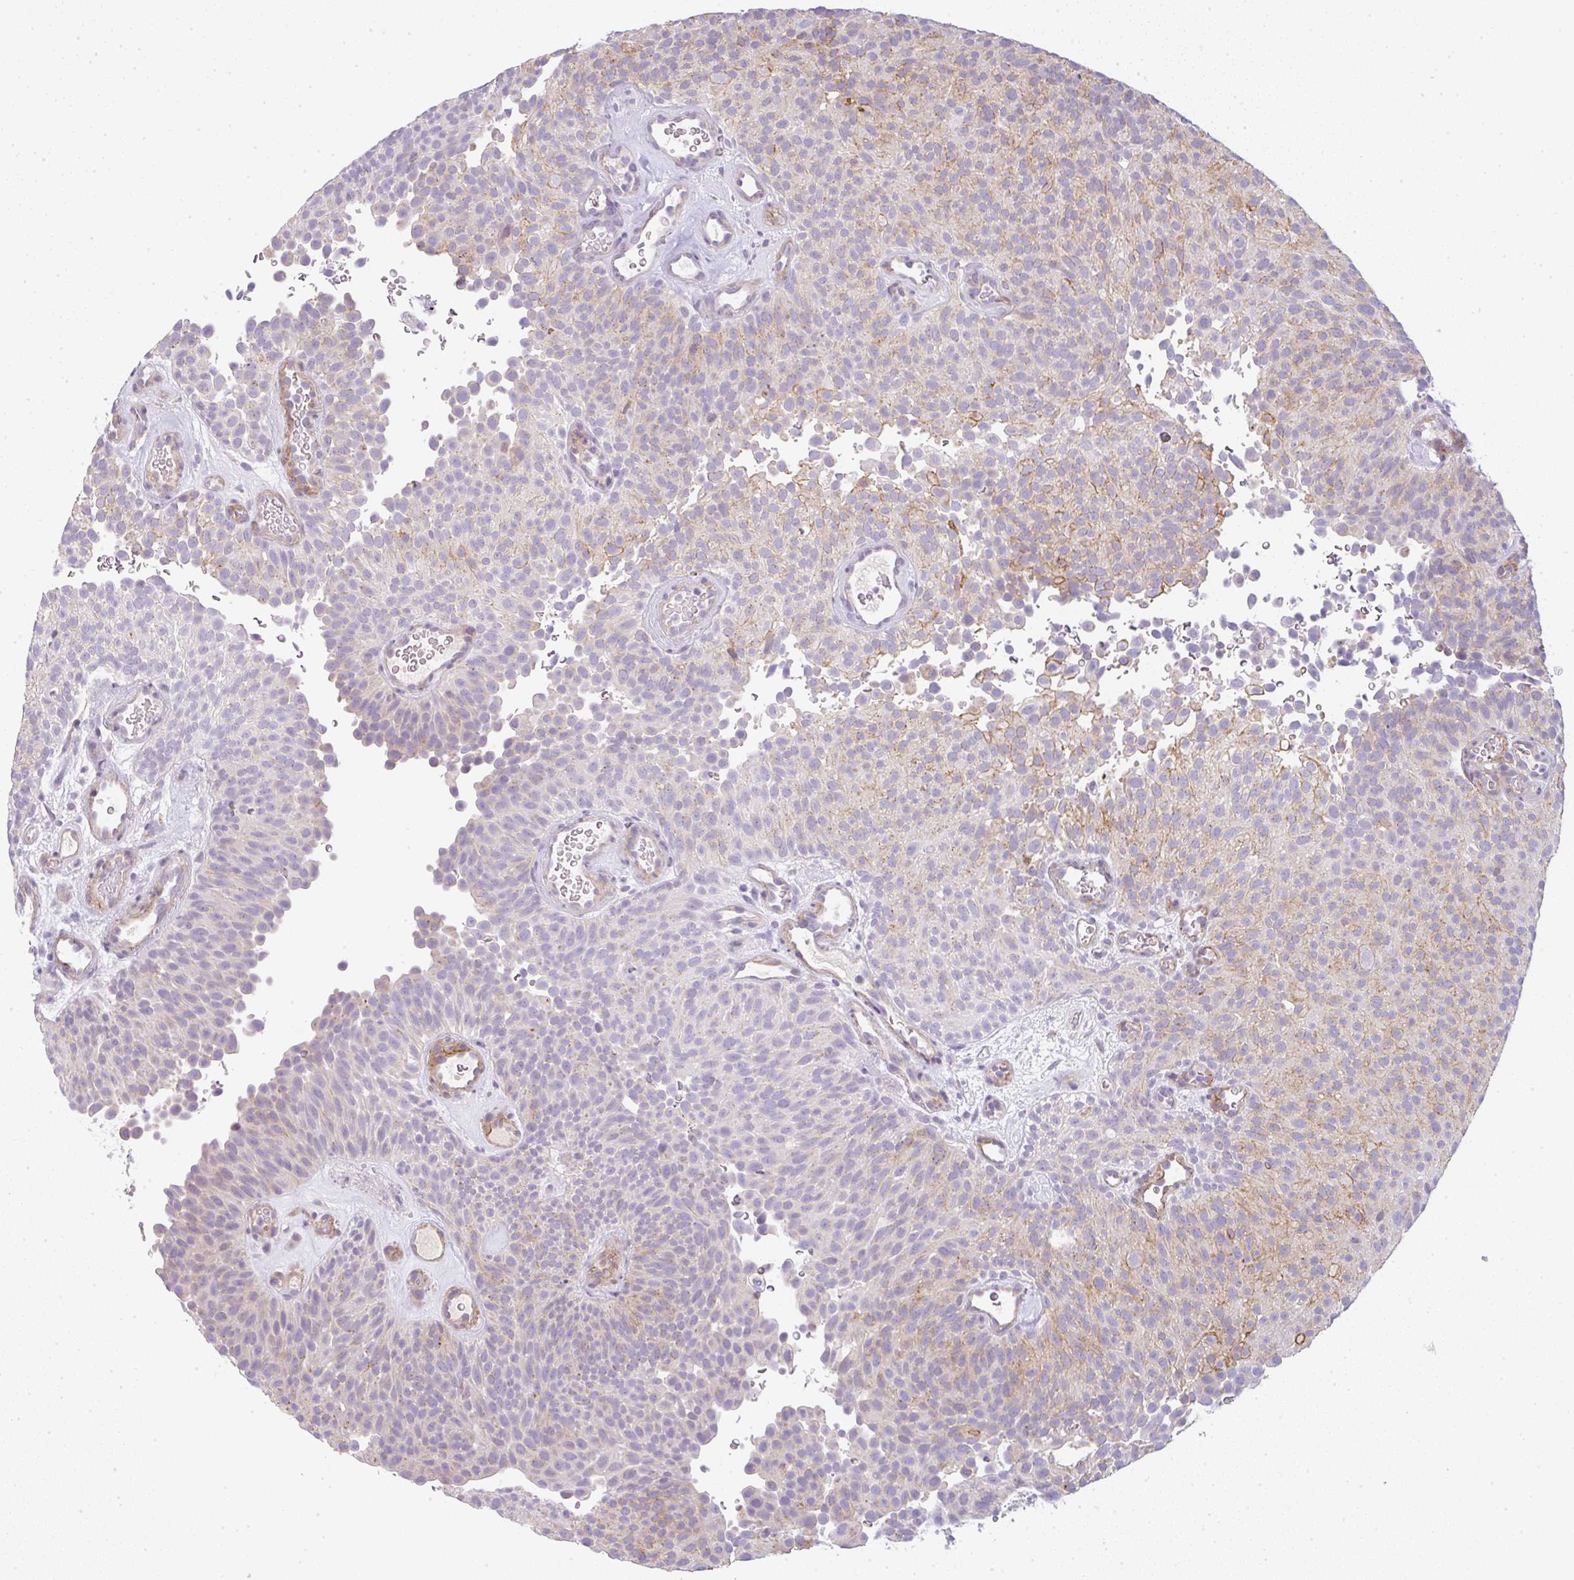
{"staining": {"intensity": "weak", "quantity": "25%-75%", "location": "cytoplasmic/membranous"}, "tissue": "urothelial cancer", "cell_type": "Tumor cells", "image_type": "cancer", "snomed": [{"axis": "morphology", "description": "Urothelial carcinoma, Low grade"}, {"axis": "topography", "description": "Urinary bladder"}], "caption": "This histopathology image demonstrates urothelial carcinoma (low-grade) stained with IHC to label a protein in brown. The cytoplasmic/membranous of tumor cells show weak positivity for the protein. Nuclei are counter-stained blue.", "gene": "LPAR4", "patient": {"sex": "male", "age": 78}}